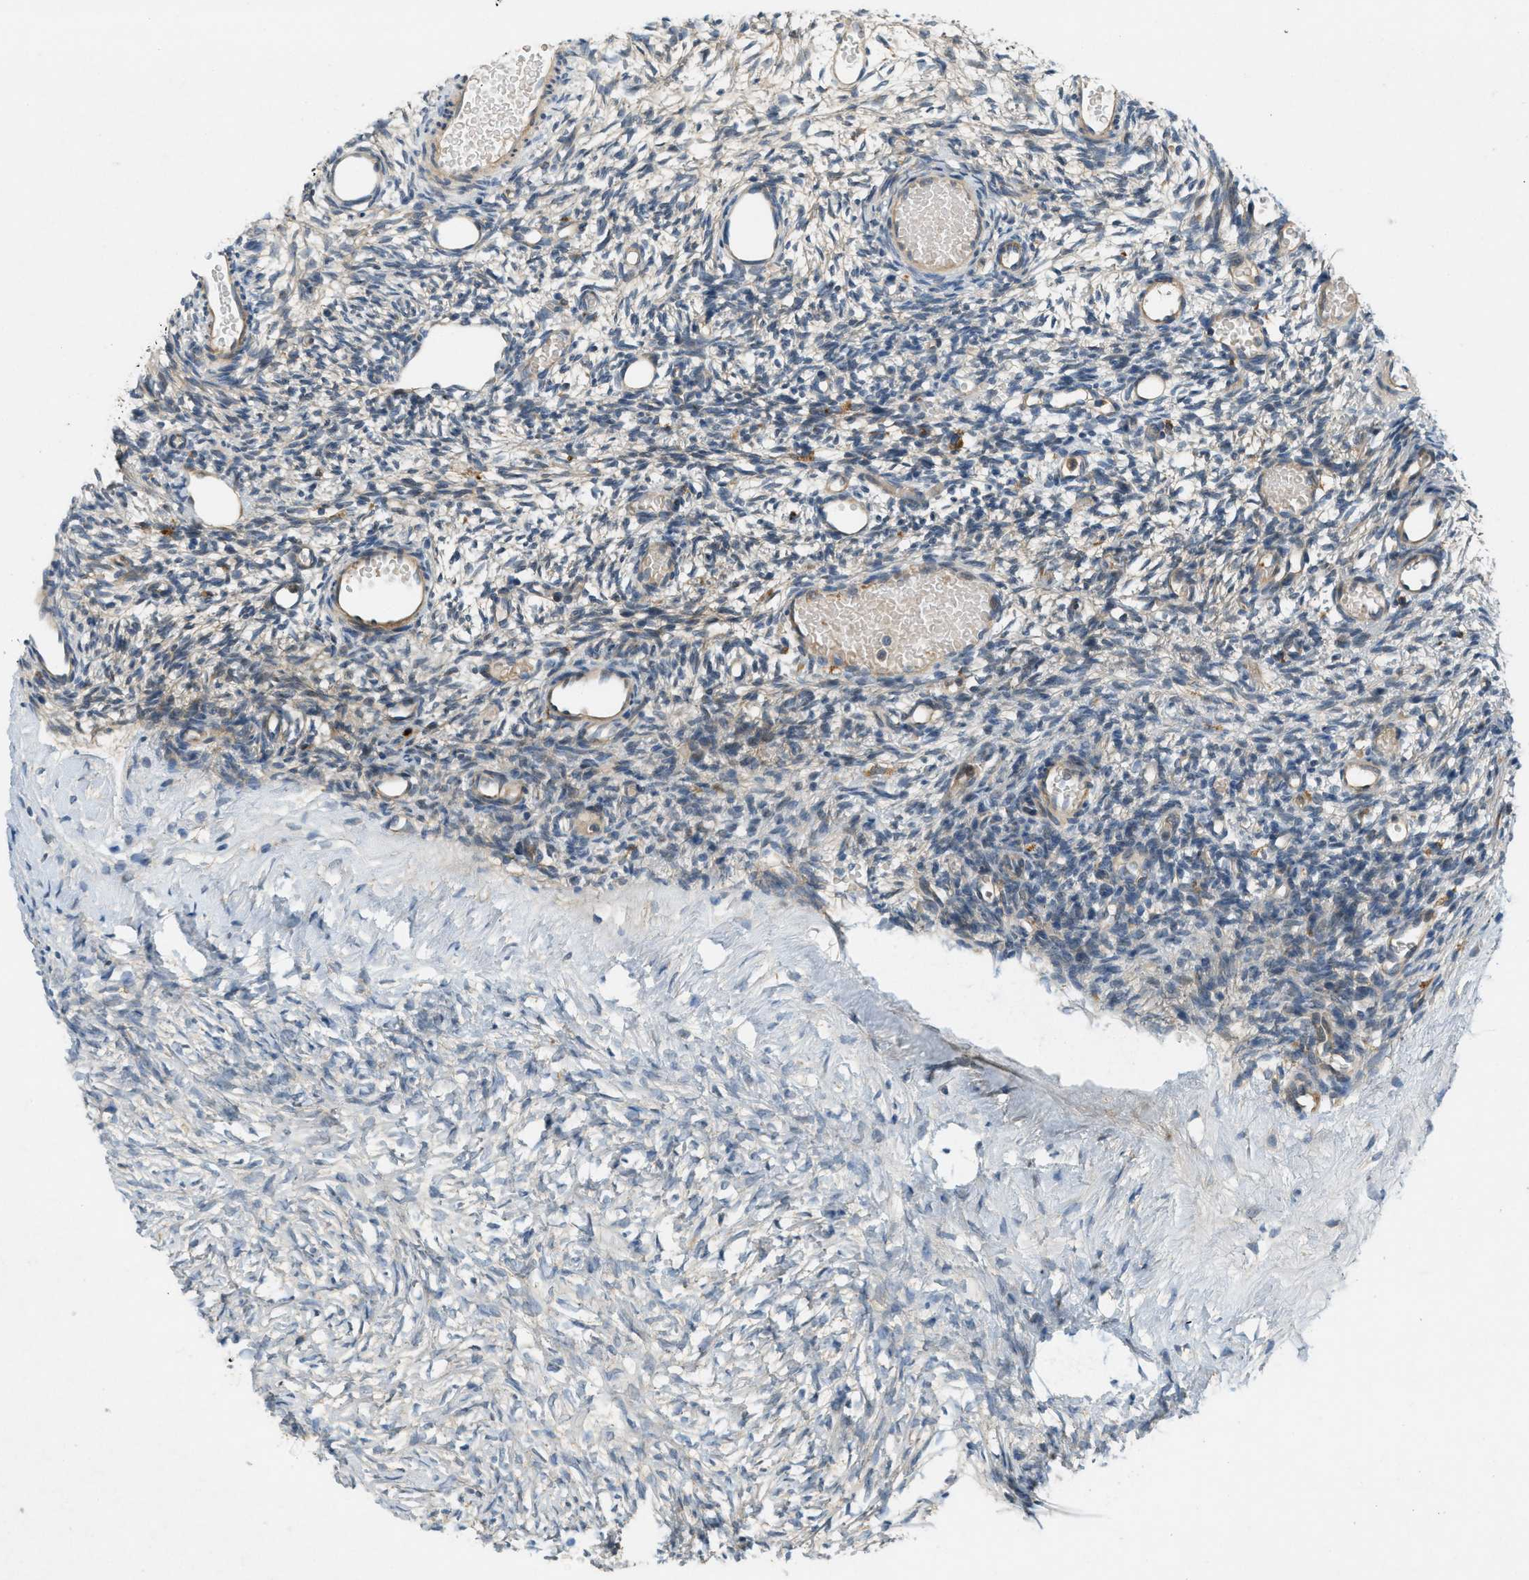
{"staining": {"intensity": "weak", "quantity": "<25%", "location": "cytoplasmic/membranous"}, "tissue": "ovary", "cell_type": "Ovarian stroma cells", "image_type": "normal", "snomed": [{"axis": "morphology", "description": "Normal tissue, NOS"}, {"axis": "topography", "description": "Ovary"}], "caption": "Micrograph shows no significant protein staining in ovarian stroma cells of unremarkable ovary.", "gene": "ADCY6", "patient": {"sex": "female", "age": 35}}